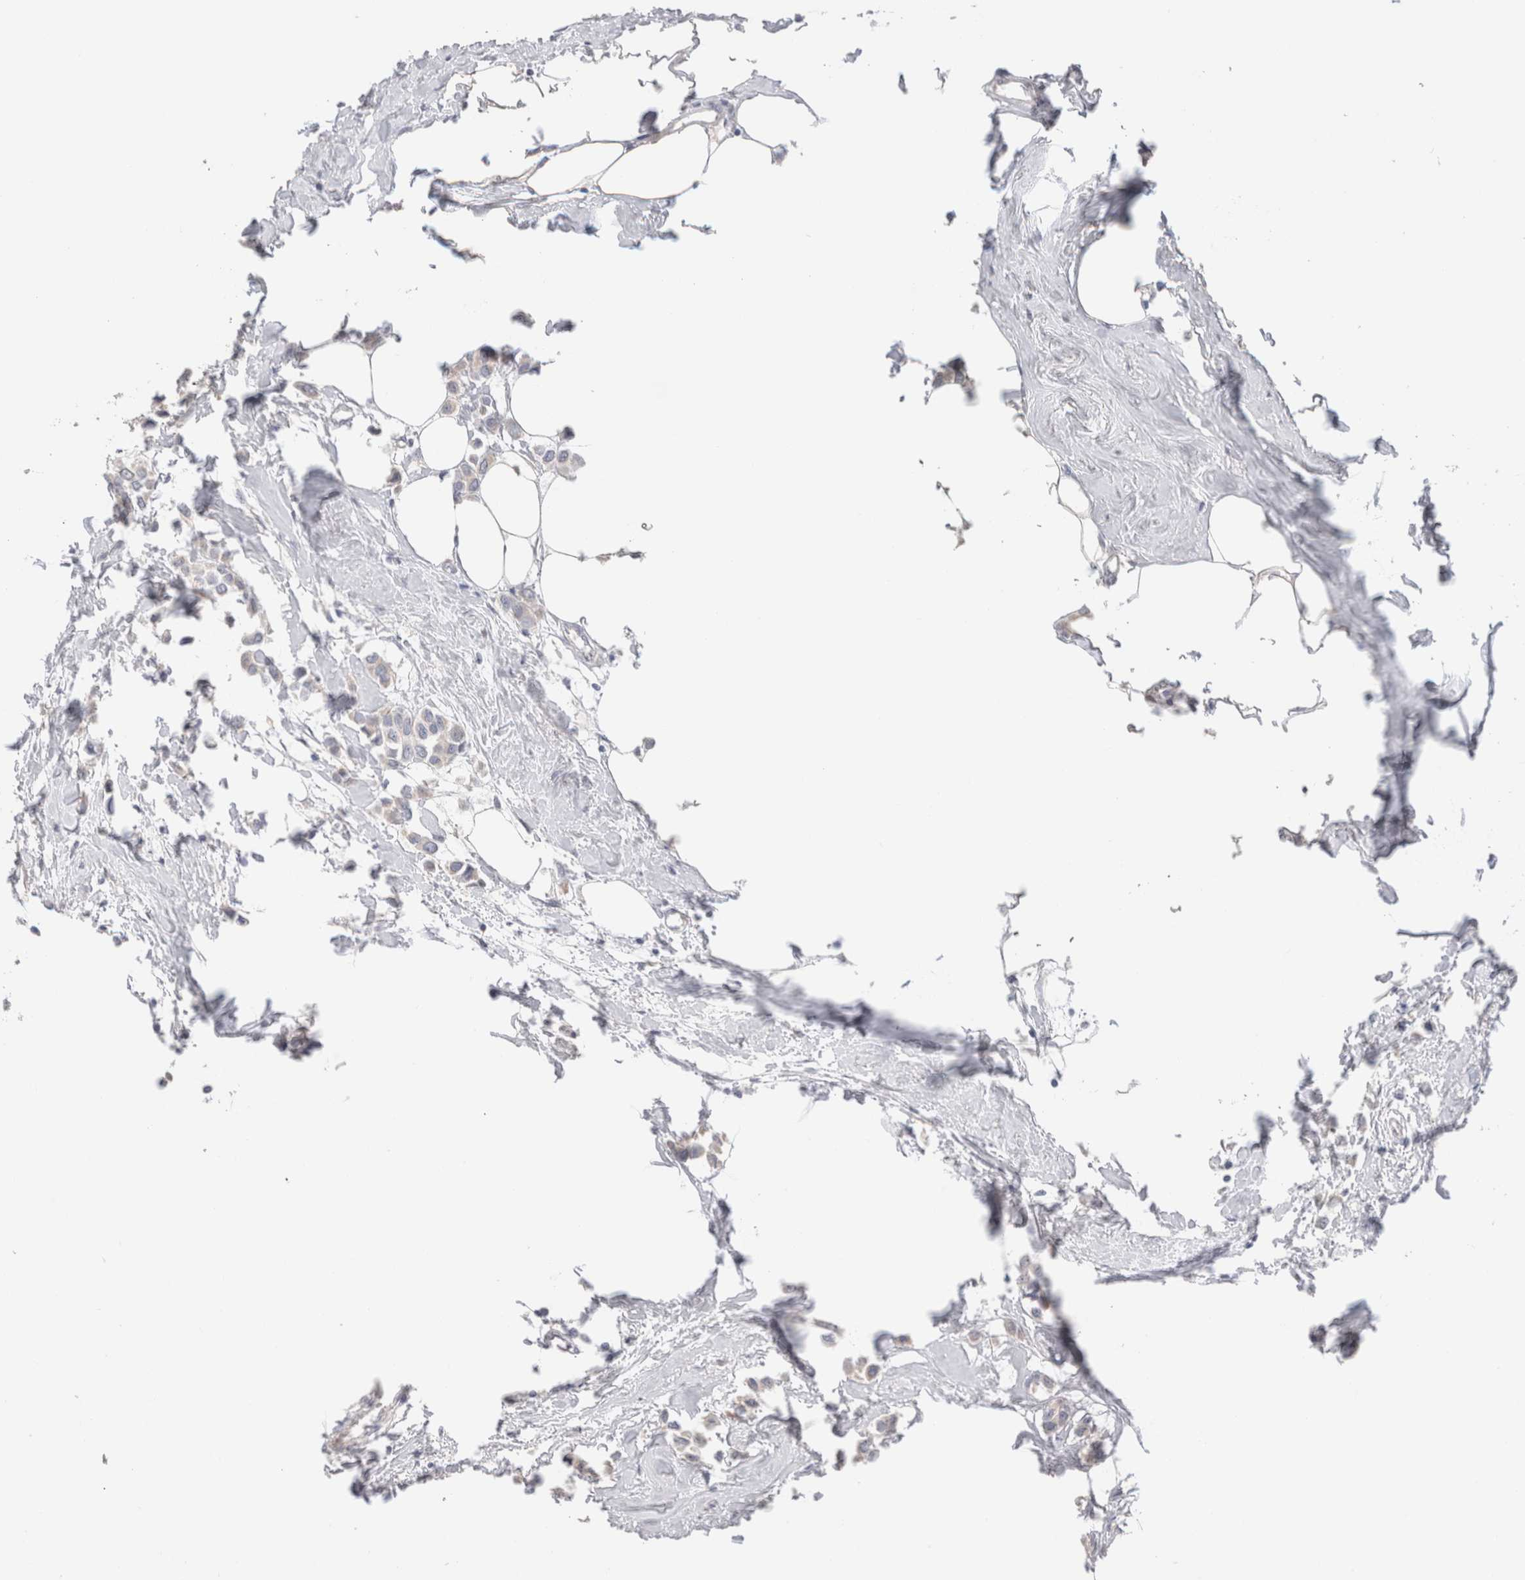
{"staining": {"intensity": "negative", "quantity": "none", "location": "none"}, "tissue": "breast cancer", "cell_type": "Tumor cells", "image_type": "cancer", "snomed": [{"axis": "morphology", "description": "Lobular carcinoma"}, {"axis": "topography", "description": "Breast"}], "caption": "The immunohistochemistry micrograph has no significant staining in tumor cells of breast lobular carcinoma tissue.", "gene": "DMD", "patient": {"sex": "female", "age": 51}}